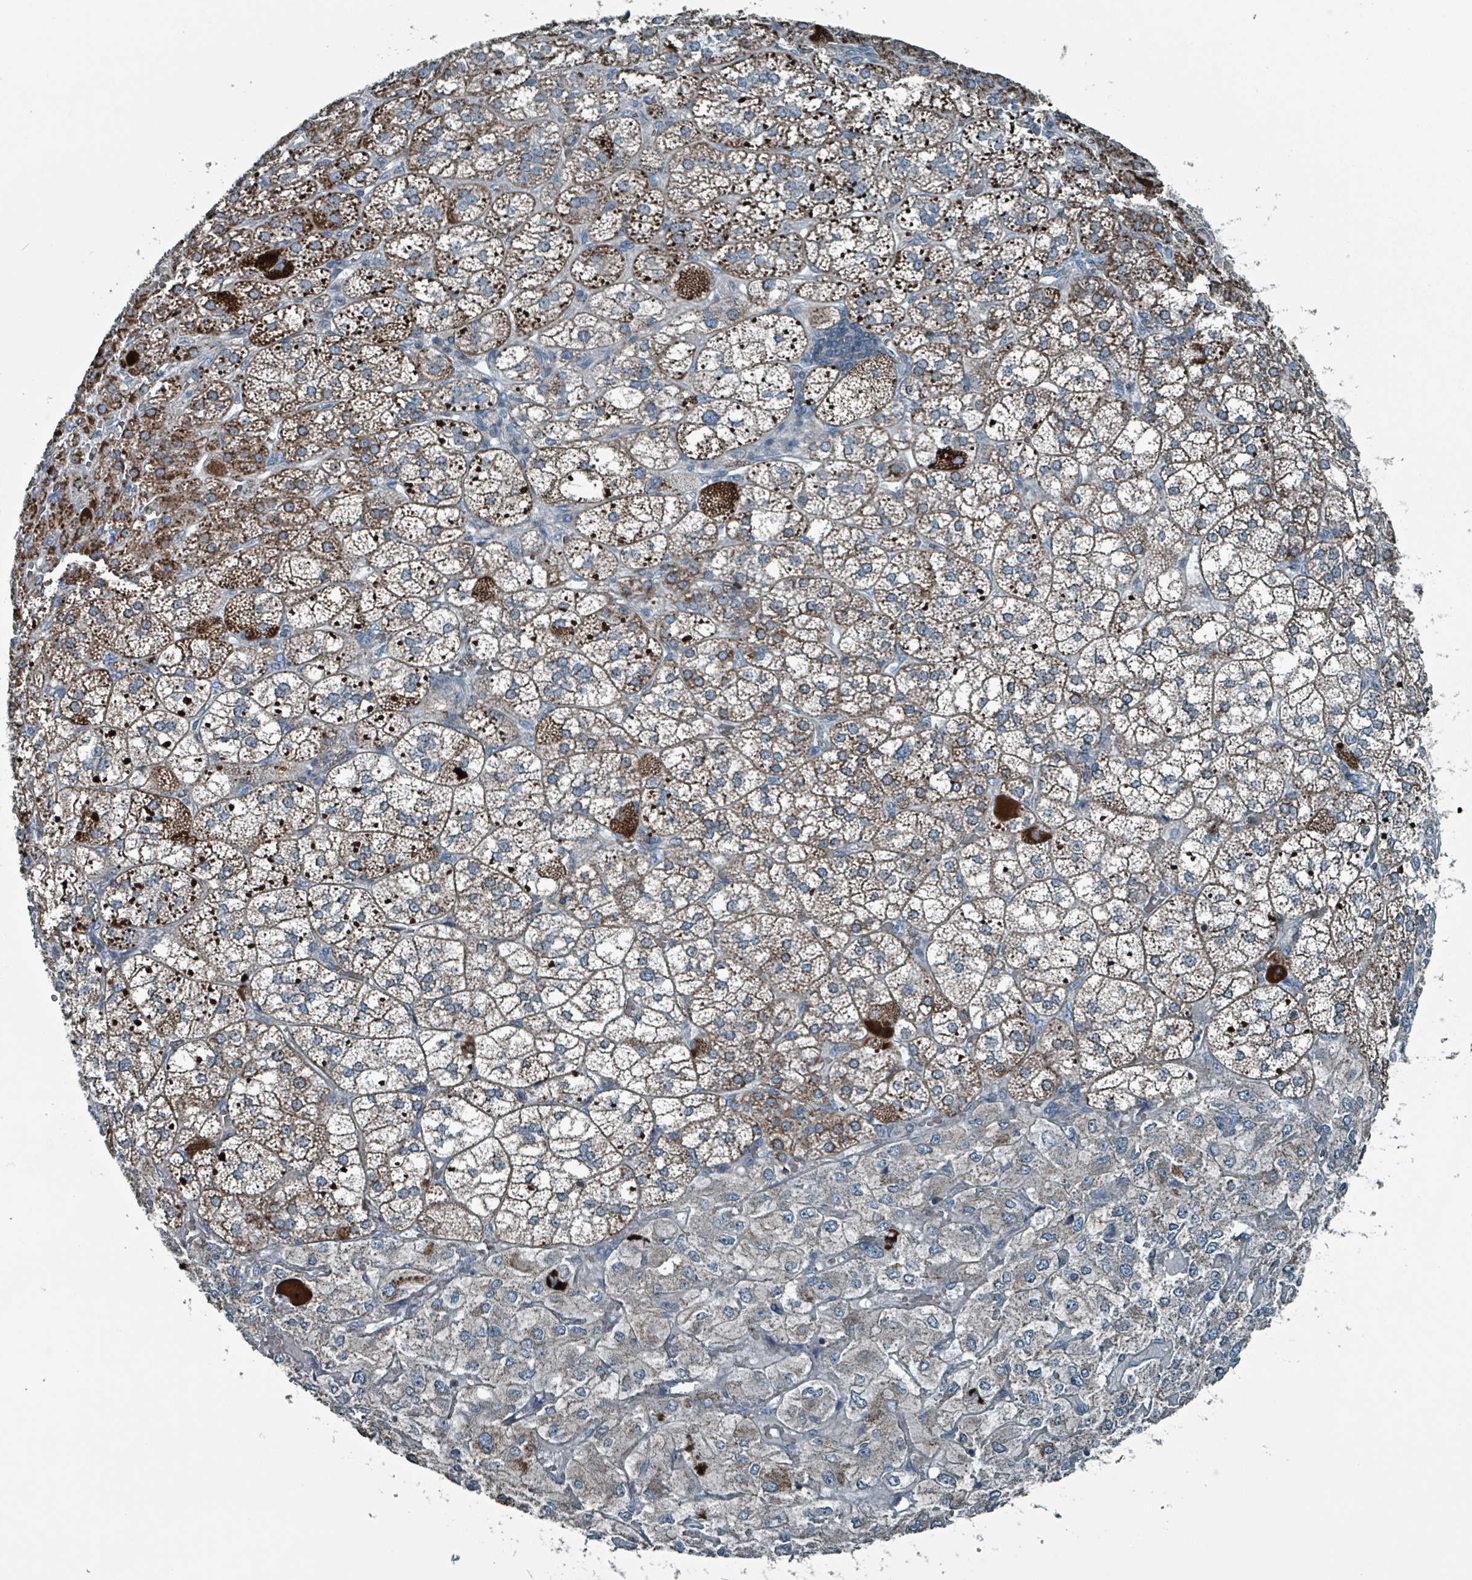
{"staining": {"intensity": "strong", "quantity": ">75%", "location": "cytoplasmic/membranous"}, "tissue": "adrenal gland", "cell_type": "Glandular cells", "image_type": "normal", "snomed": [{"axis": "morphology", "description": "Normal tissue, NOS"}, {"axis": "topography", "description": "Adrenal gland"}], "caption": "There is high levels of strong cytoplasmic/membranous expression in glandular cells of normal adrenal gland, as demonstrated by immunohistochemical staining (brown color).", "gene": "ABHD18", "patient": {"sex": "female", "age": 60}}